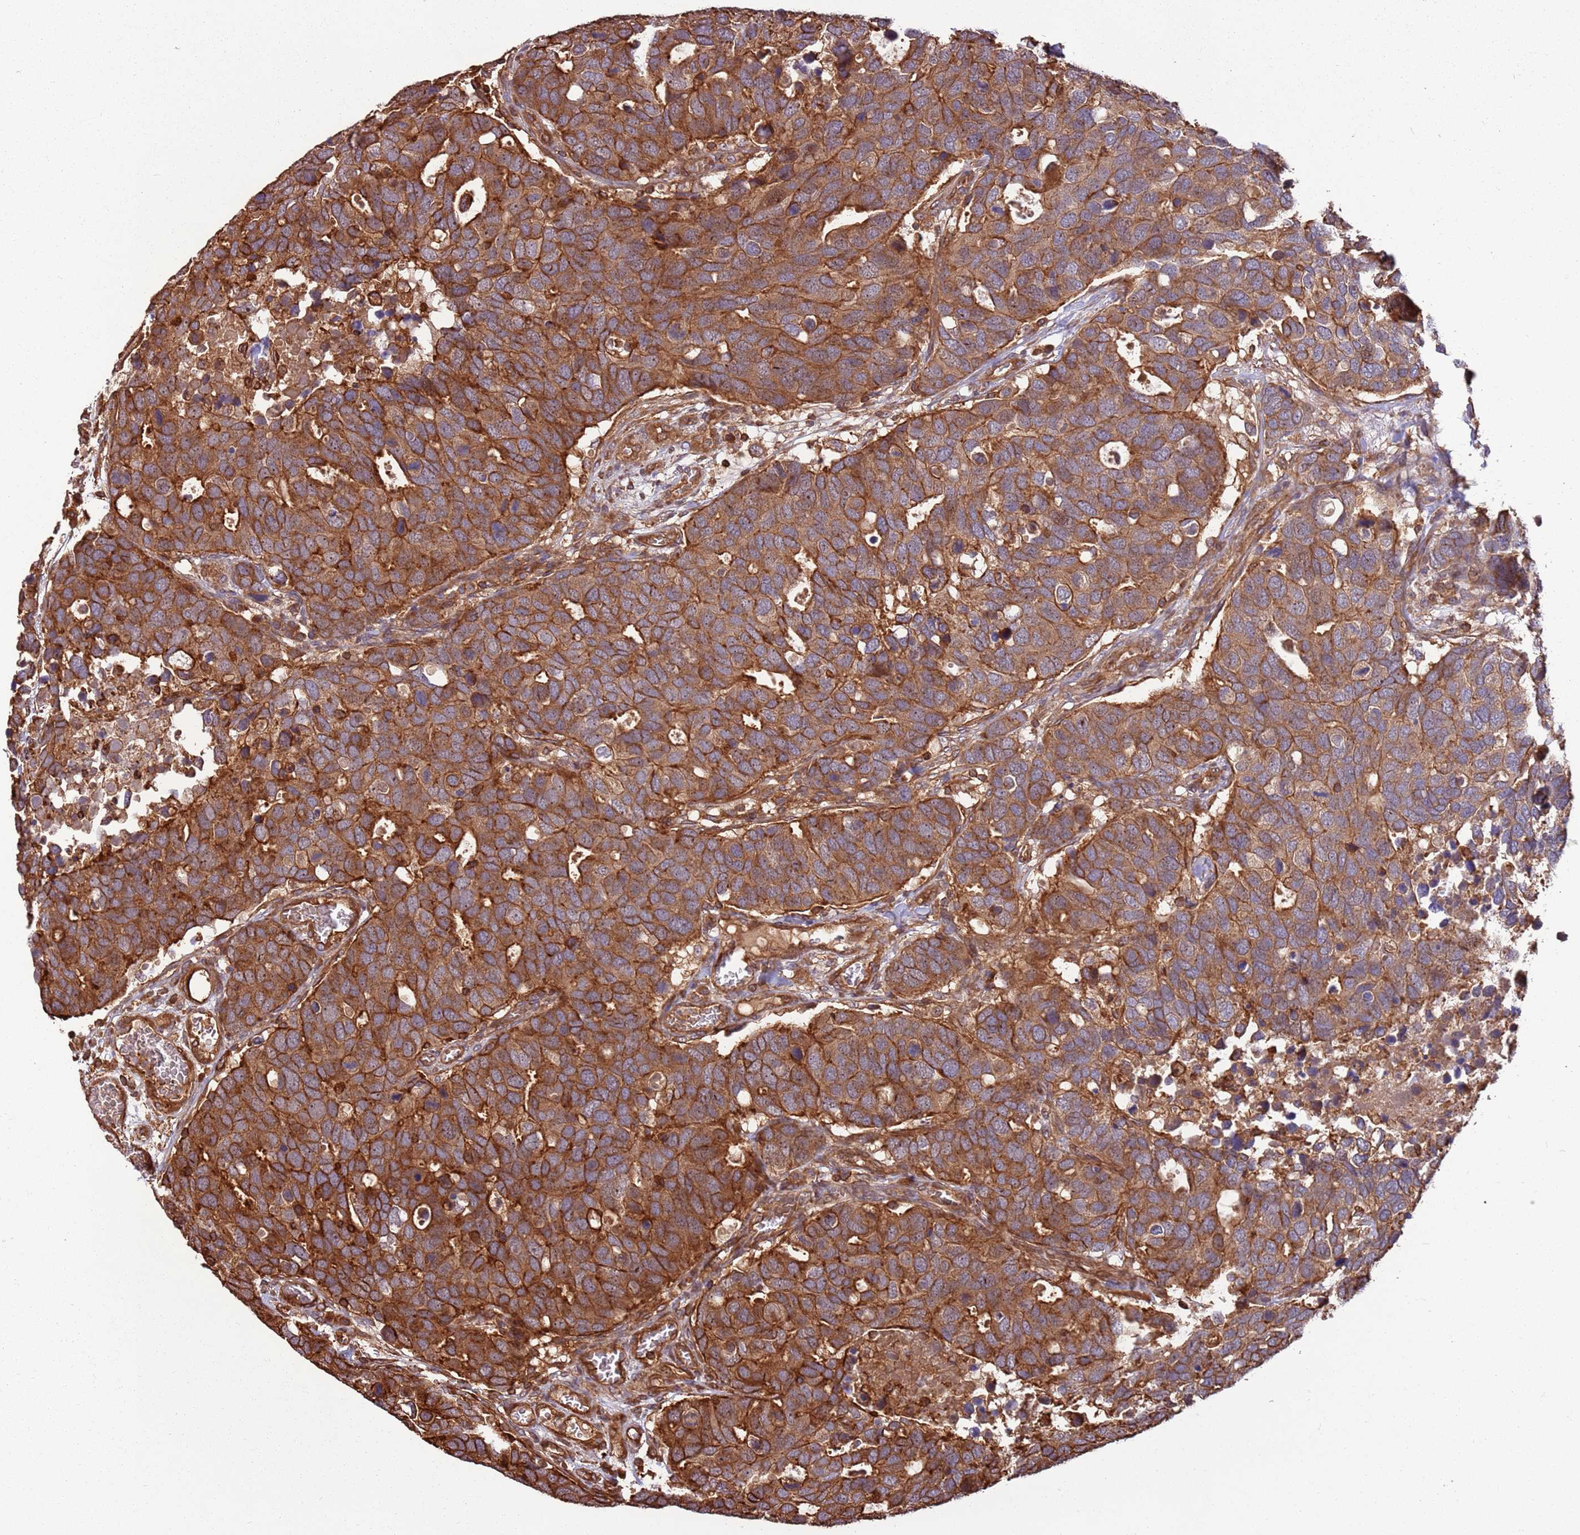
{"staining": {"intensity": "moderate", "quantity": ">75%", "location": "cytoplasmic/membranous"}, "tissue": "breast cancer", "cell_type": "Tumor cells", "image_type": "cancer", "snomed": [{"axis": "morphology", "description": "Duct carcinoma"}, {"axis": "topography", "description": "Breast"}], "caption": "Human invasive ductal carcinoma (breast) stained with a brown dye exhibits moderate cytoplasmic/membranous positive staining in about >75% of tumor cells.", "gene": "ACVR2A", "patient": {"sex": "female", "age": 83}}